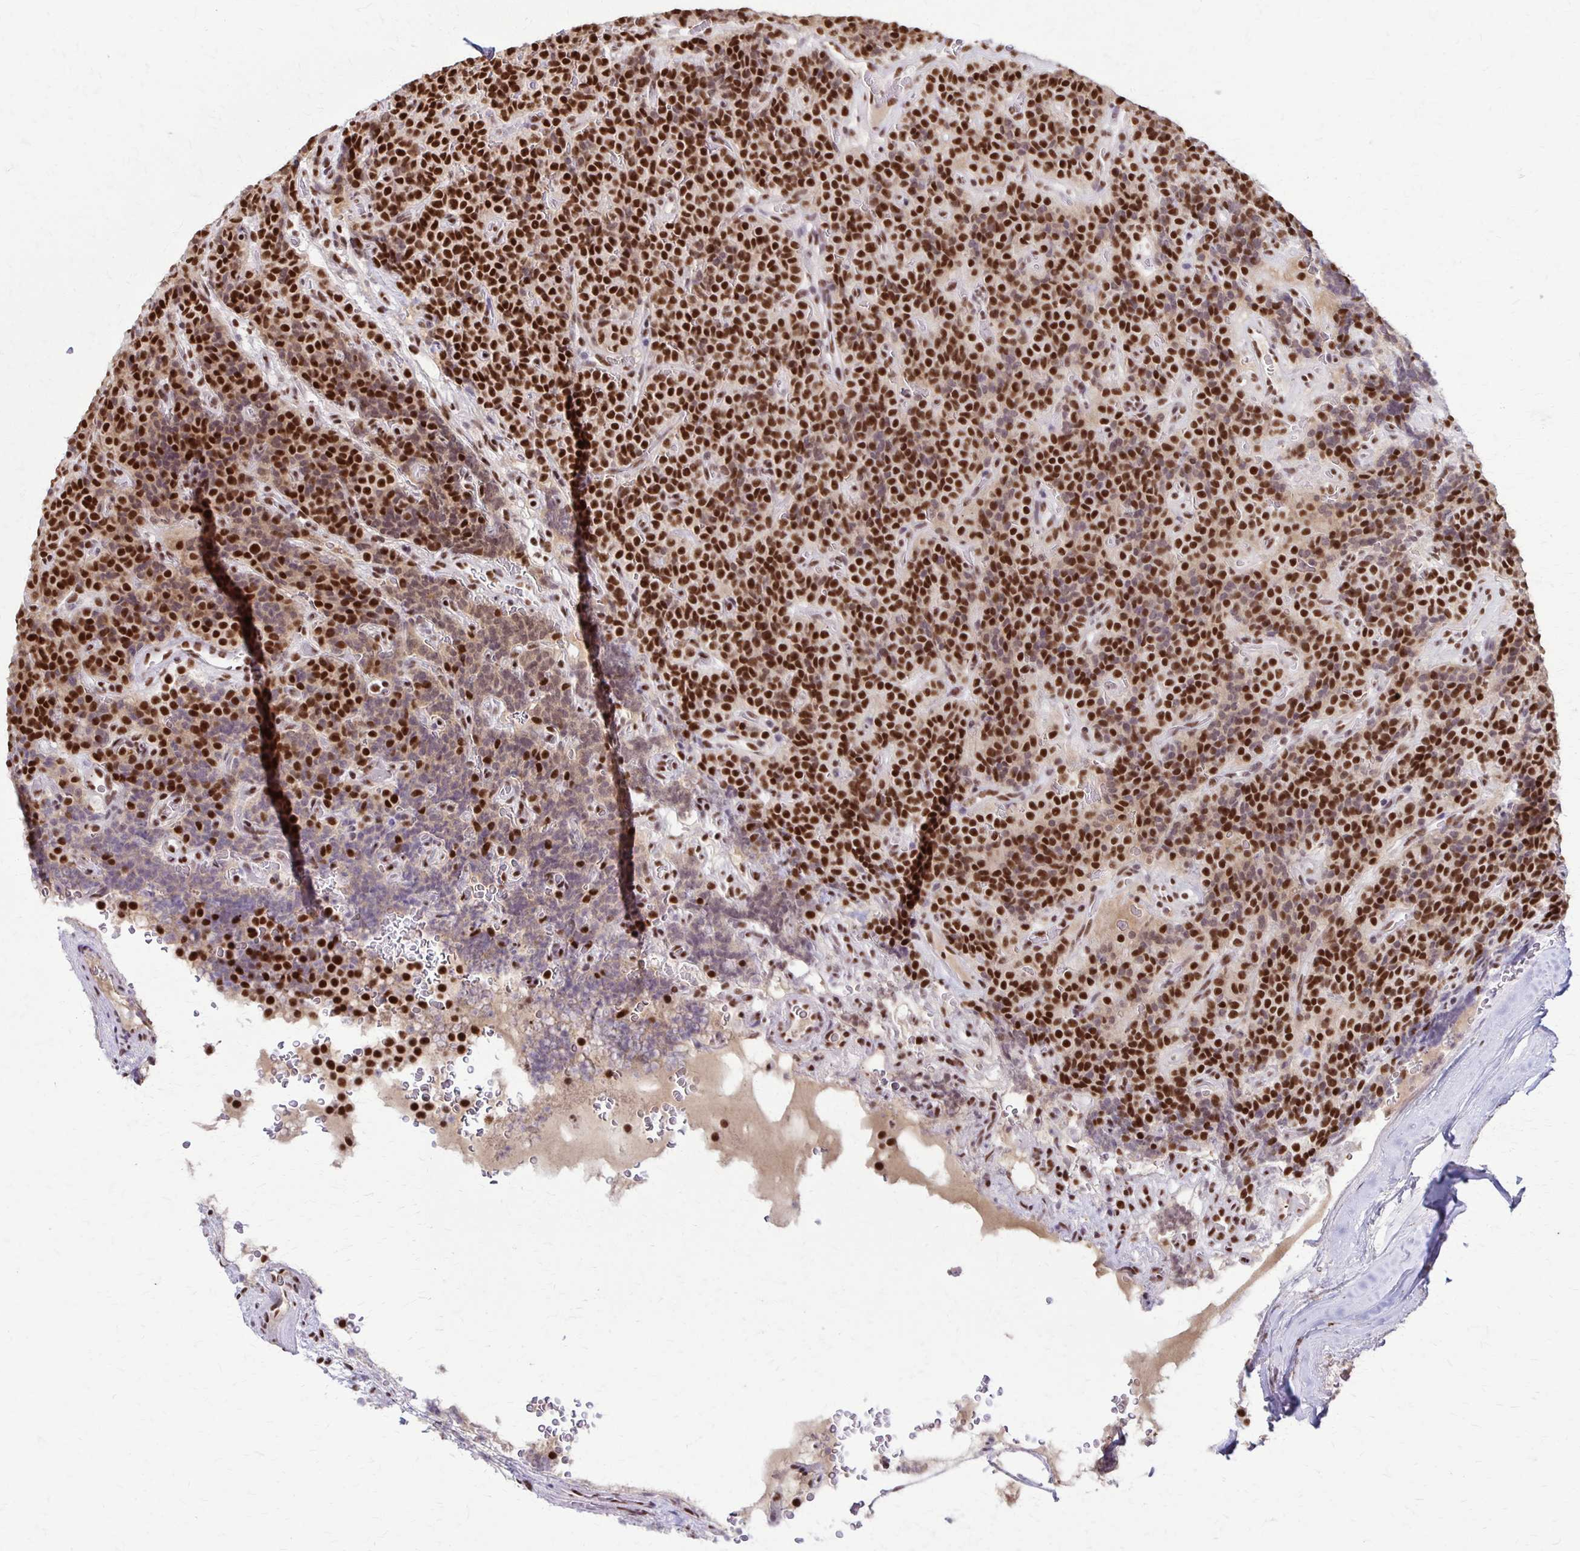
{"staining": {"intensity": "strong", "quantity": ">75%", "location": "nuclear"}, "tissue": "carcinoid", "cell_type": "Tumor cells", "image_type": "cancer", "snomed": [{"axis": "morphology", "description": "Carcinoid, malignant, NOS"}, {"axis": "topography", "description": "Pancreas"}], "caption": "Protein expression analysis of human carcinoid reveals strong nuclear positivity in about >75% of tumor cells. The protein is shown in brown color, while the nuclei are stained blue.", "gene": "XRCC6", "patient": {"sex": "male", "age": 36}}